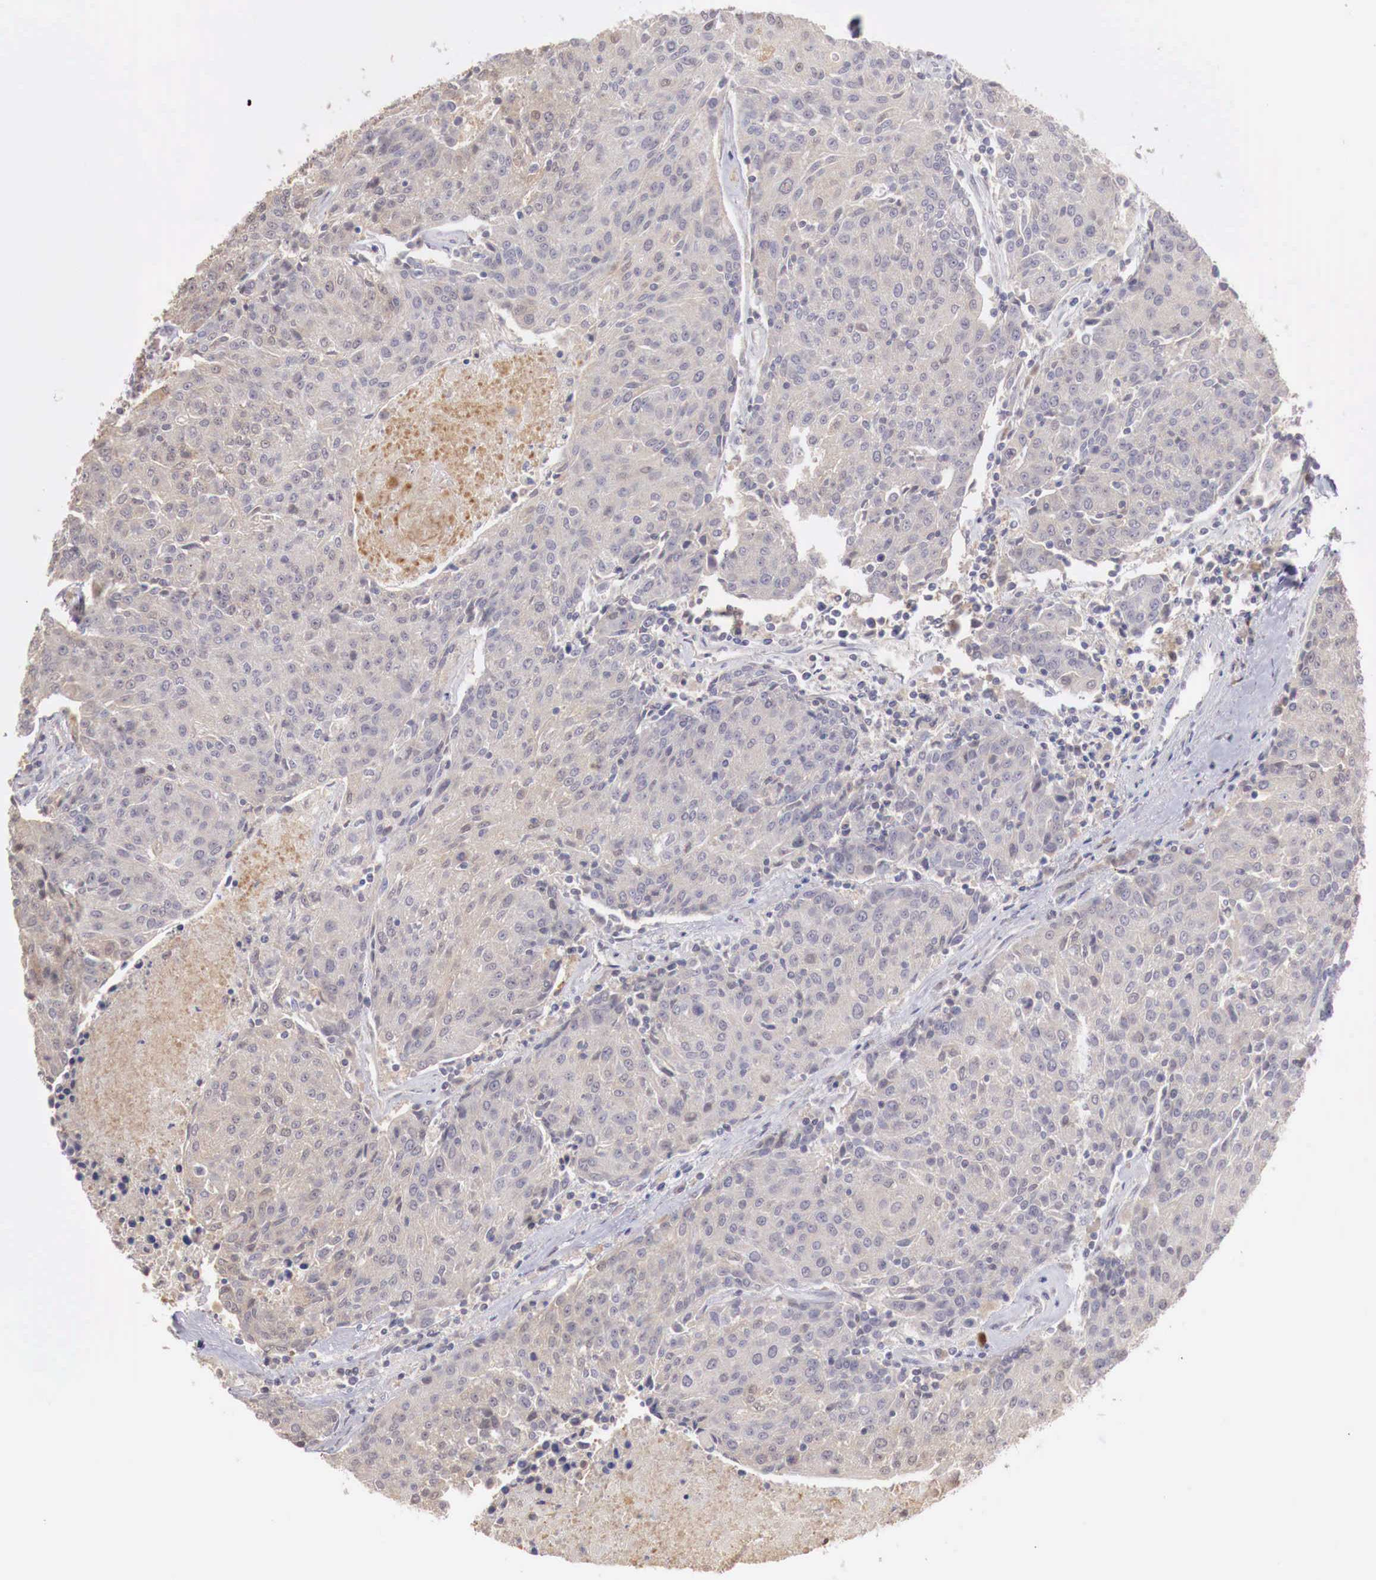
{"staining": {"intensity": "weak", "quantity": ">75%", "location": "cytoplasmic/membranous"}, "tissue": "urothelial cancer", "cell_type": "Tumor cells", "image_type": "cancer", "snomed": [{"axis": "morphology", "description": "Urothelial carcinoma, High grade"}, {"axis": "topography", "description": "Urinary bladder"}], "caption": "Brown immunohistochemical staining in human urothelial carcinoma (high-grade) exhibits weak cytoplasmic/membranous positivity in approximately >75% of tumor cells.", "gene": "TBC1D9", "patient": {"sex": "female", "age": 85}}